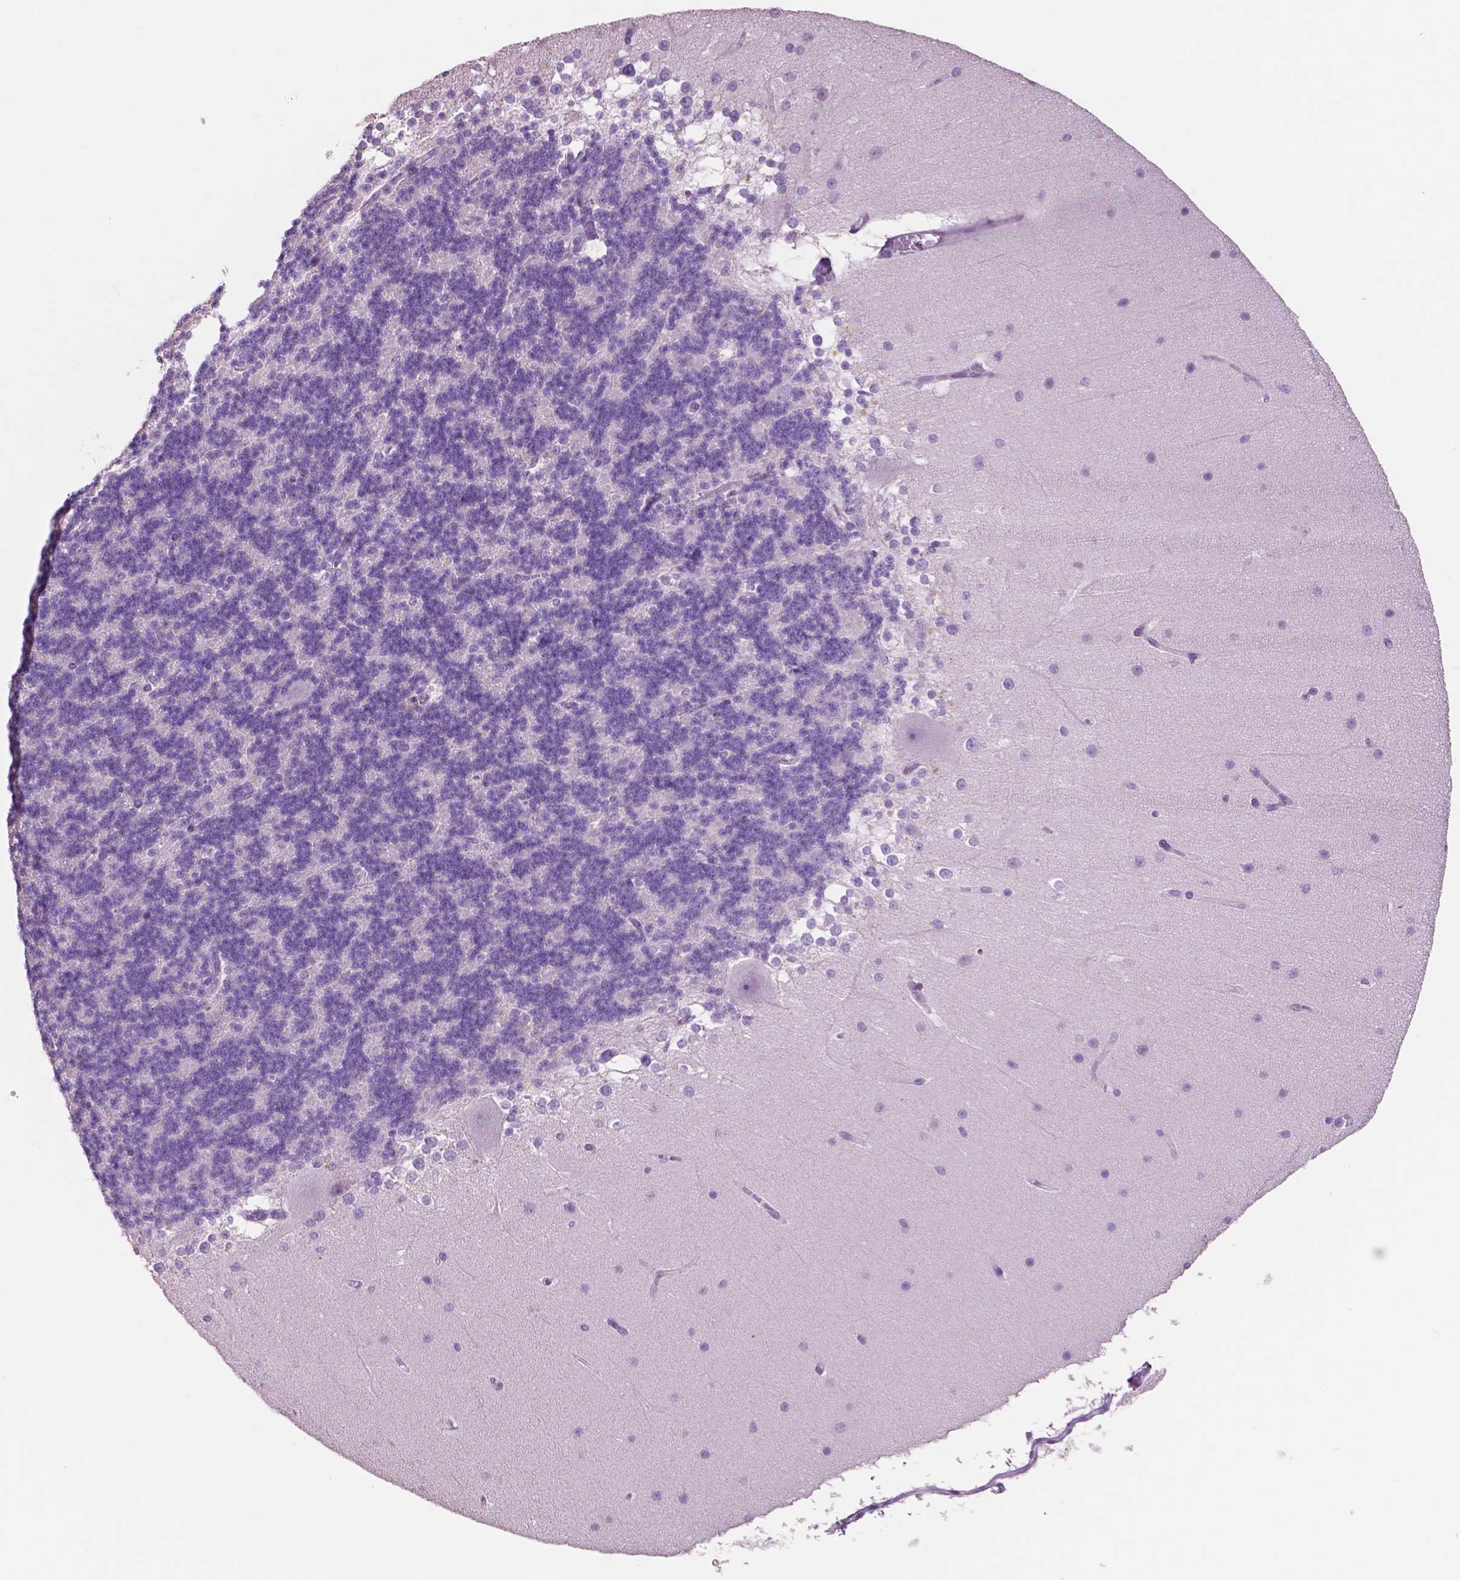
{"staining": {"intensity": "negative", "quantity": "none", "location": "none"}, "tissue": "cerebellum", "cell_type": "Cells in granular layer", "image_type": "normal", "snomed": [{"axis": "morphology", "description": "Normal tissue, NOS"}, {"axis": "topography", "description": "Cerebellum"}], "caption": "Immunohistochemistry of benign cerebellum displays no staining in cells in granular layer.", "gene": "IDO1", "patient": {"sex": "female", "age": 19}}